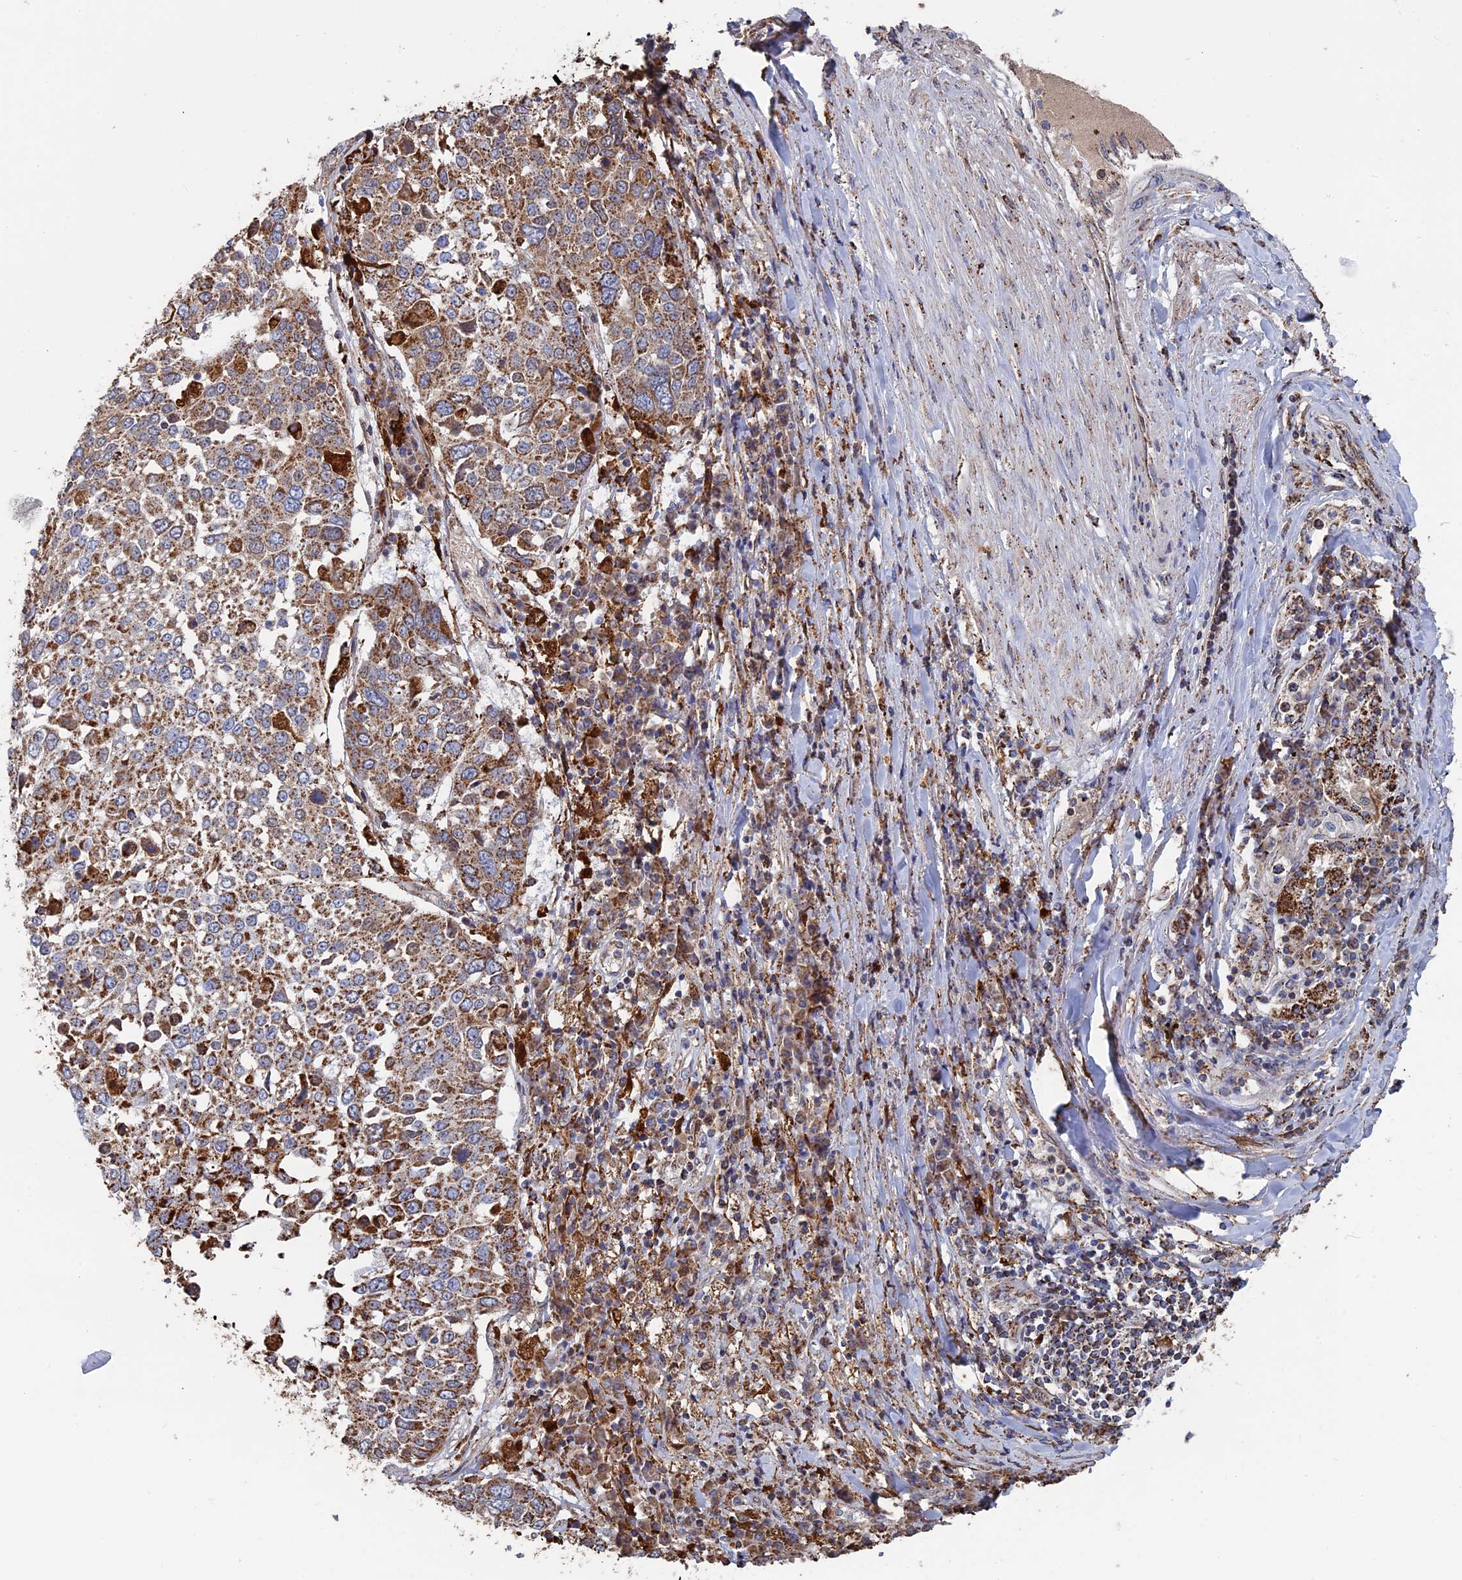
{"staining": {"intensity": "moderate", "quantity": ">75%", "location": "cytoplasmic/membranous"}, "tissue": "lung cancer", "cell_type": "Tumor cells", "image_type": "cancer", "snomed": [{"axis": "morphology", "description": "Squamous cell carcinoma, NOS"}, {"axis": "topography", "description": "Lung"}], "caption": "Tumor cells reveal moderate cytoplasmic/membranous expression in about >75% of cells in lung cancer.", "gene": "SEC24D", "patient": {"sex": "male", "age": 65}}